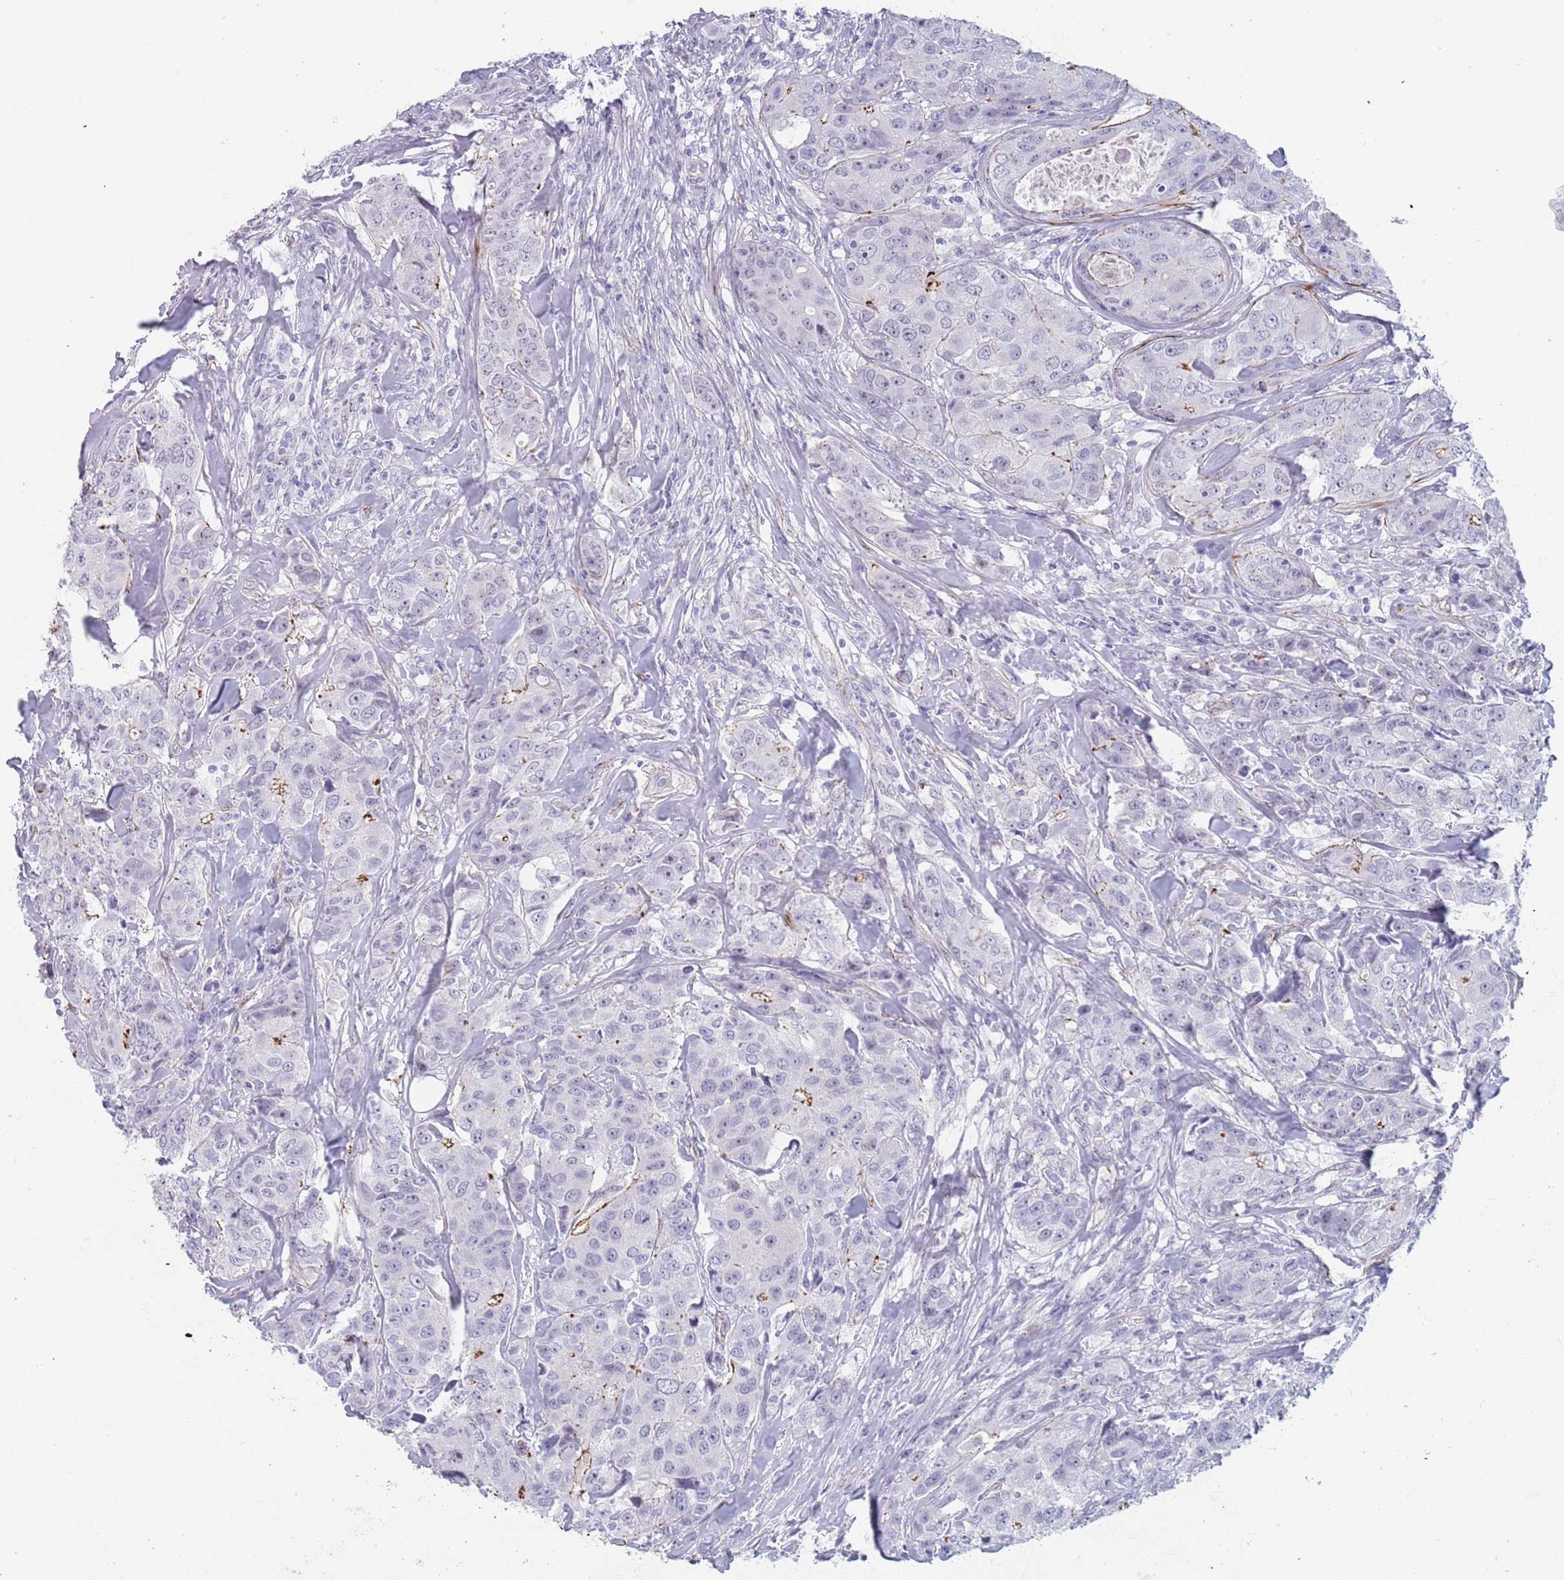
{"staining": {"intensity": "strong", "quantity": "<25%", "location": "cytoplasmic/membranous"}, "tissue": "breast cancer", "cell_type": "Tumor cells", "image_type": "cancer", "snomed": [{"axis": "morphology", "description": "Duct carcinoma"}, {"axis": "topography", "description": "Breast"}], "caption": "Intraductal carcinoma (breast) stained with DAB (3,3'-diaminobenzidine) immunohistochemistry demonstrates medium levels of strong cytoplasmic/membranous positivity in about <25% of tumor cells. (DAB = brown stain, brightfield microscopy at high magnification).", "gene": "OR5A2", "patient": {"sex": "female", "age": 43}}